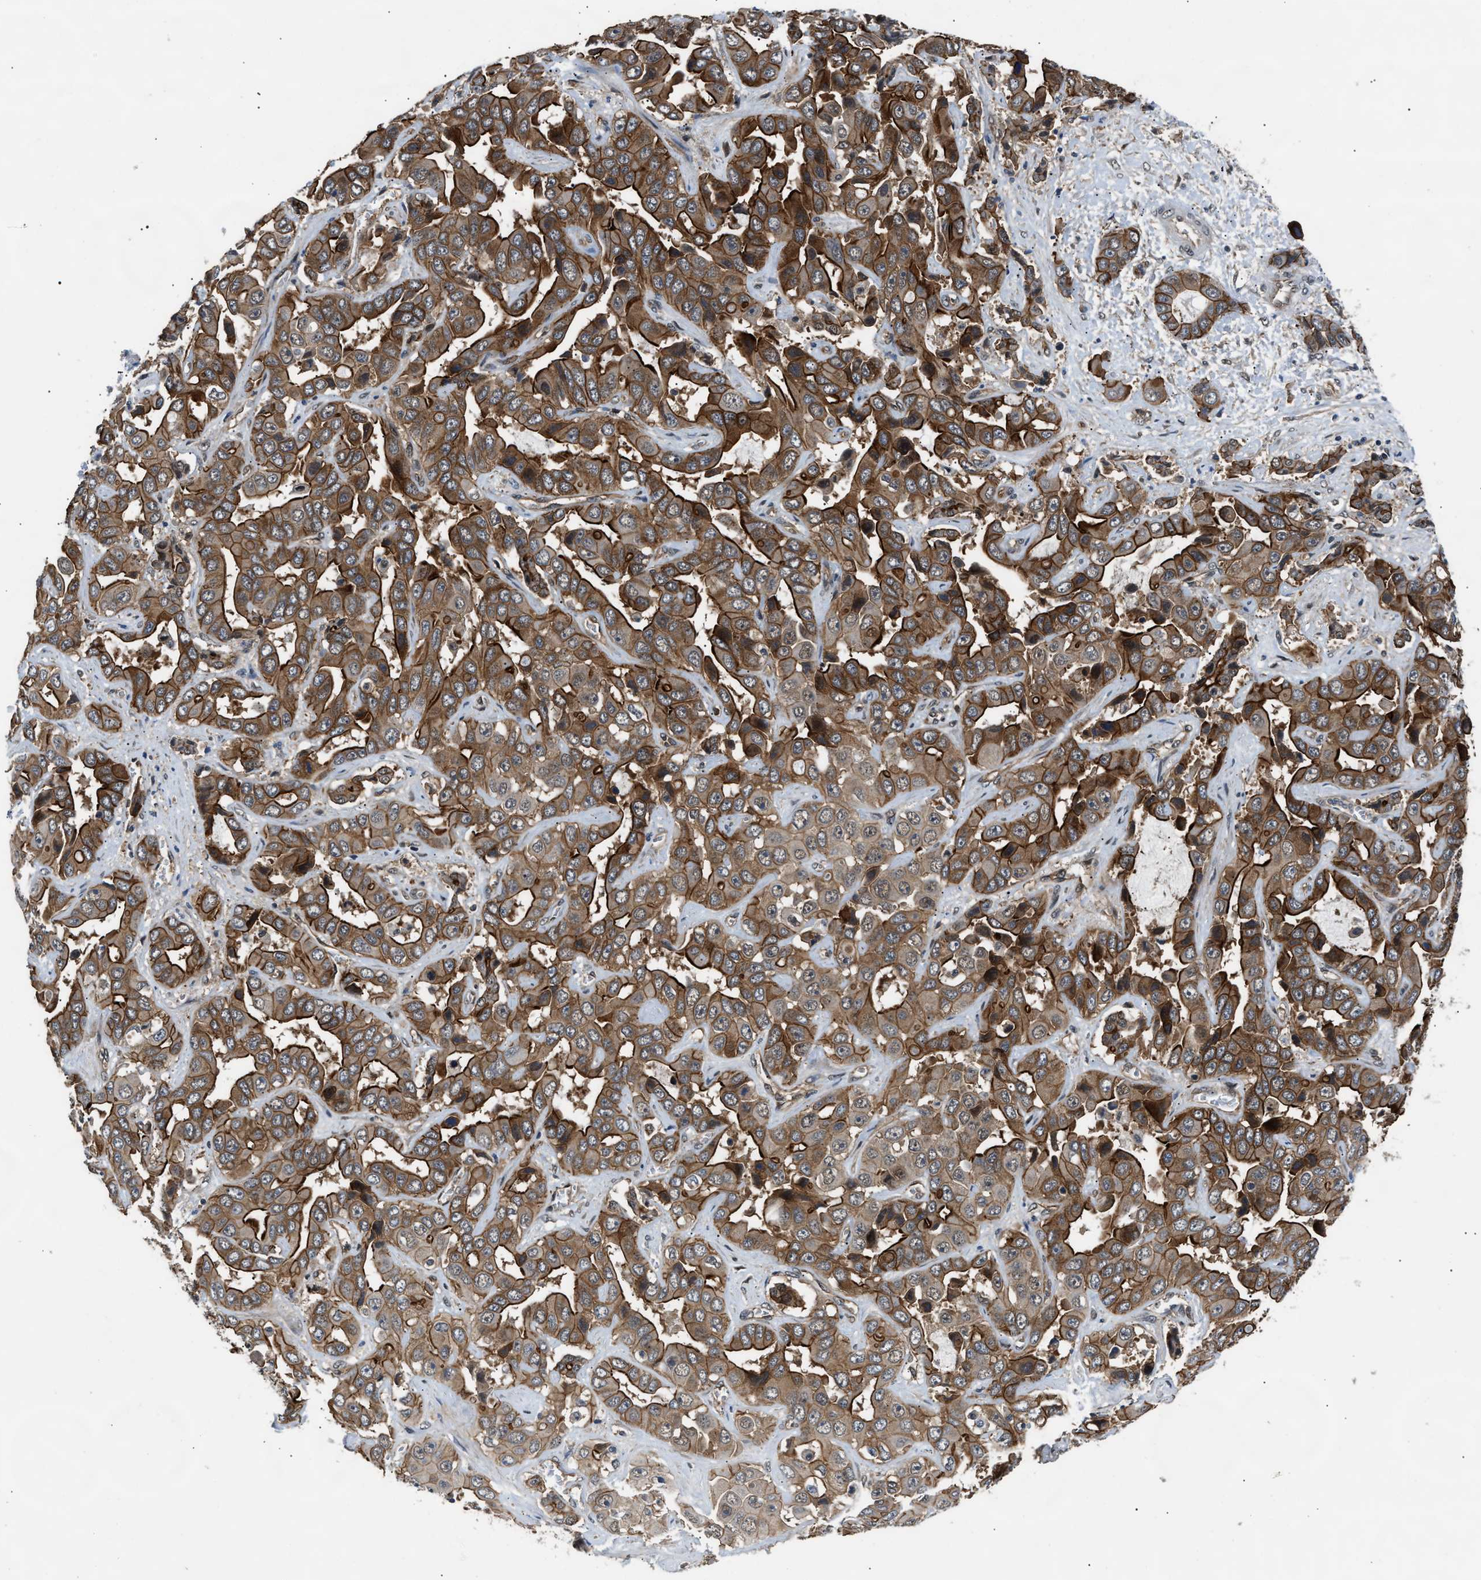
{"staining": {"intensity": "strong", "quantity": ">75%", "location": "cytoplasmic/membranous"}, "tissue": "liver cancer", "cell_type": "Tumor cells", "image_type": "cancer", "snomed": [{"axis": "morphology", "description": "Cholangiocarcinoma"}, {"axis": "topography", "description": "Liver"}], "caption": "An image of human cholangiocarcinoma (liver) stained for a protein shows strong cytoplasmic/membranous brown staining in tumor cells. Immunohistochemistry stains the protein in brown and the nuclei are stained blue.", "gene": "COPS2", "patient": {"sex": "female", "age": 52}}